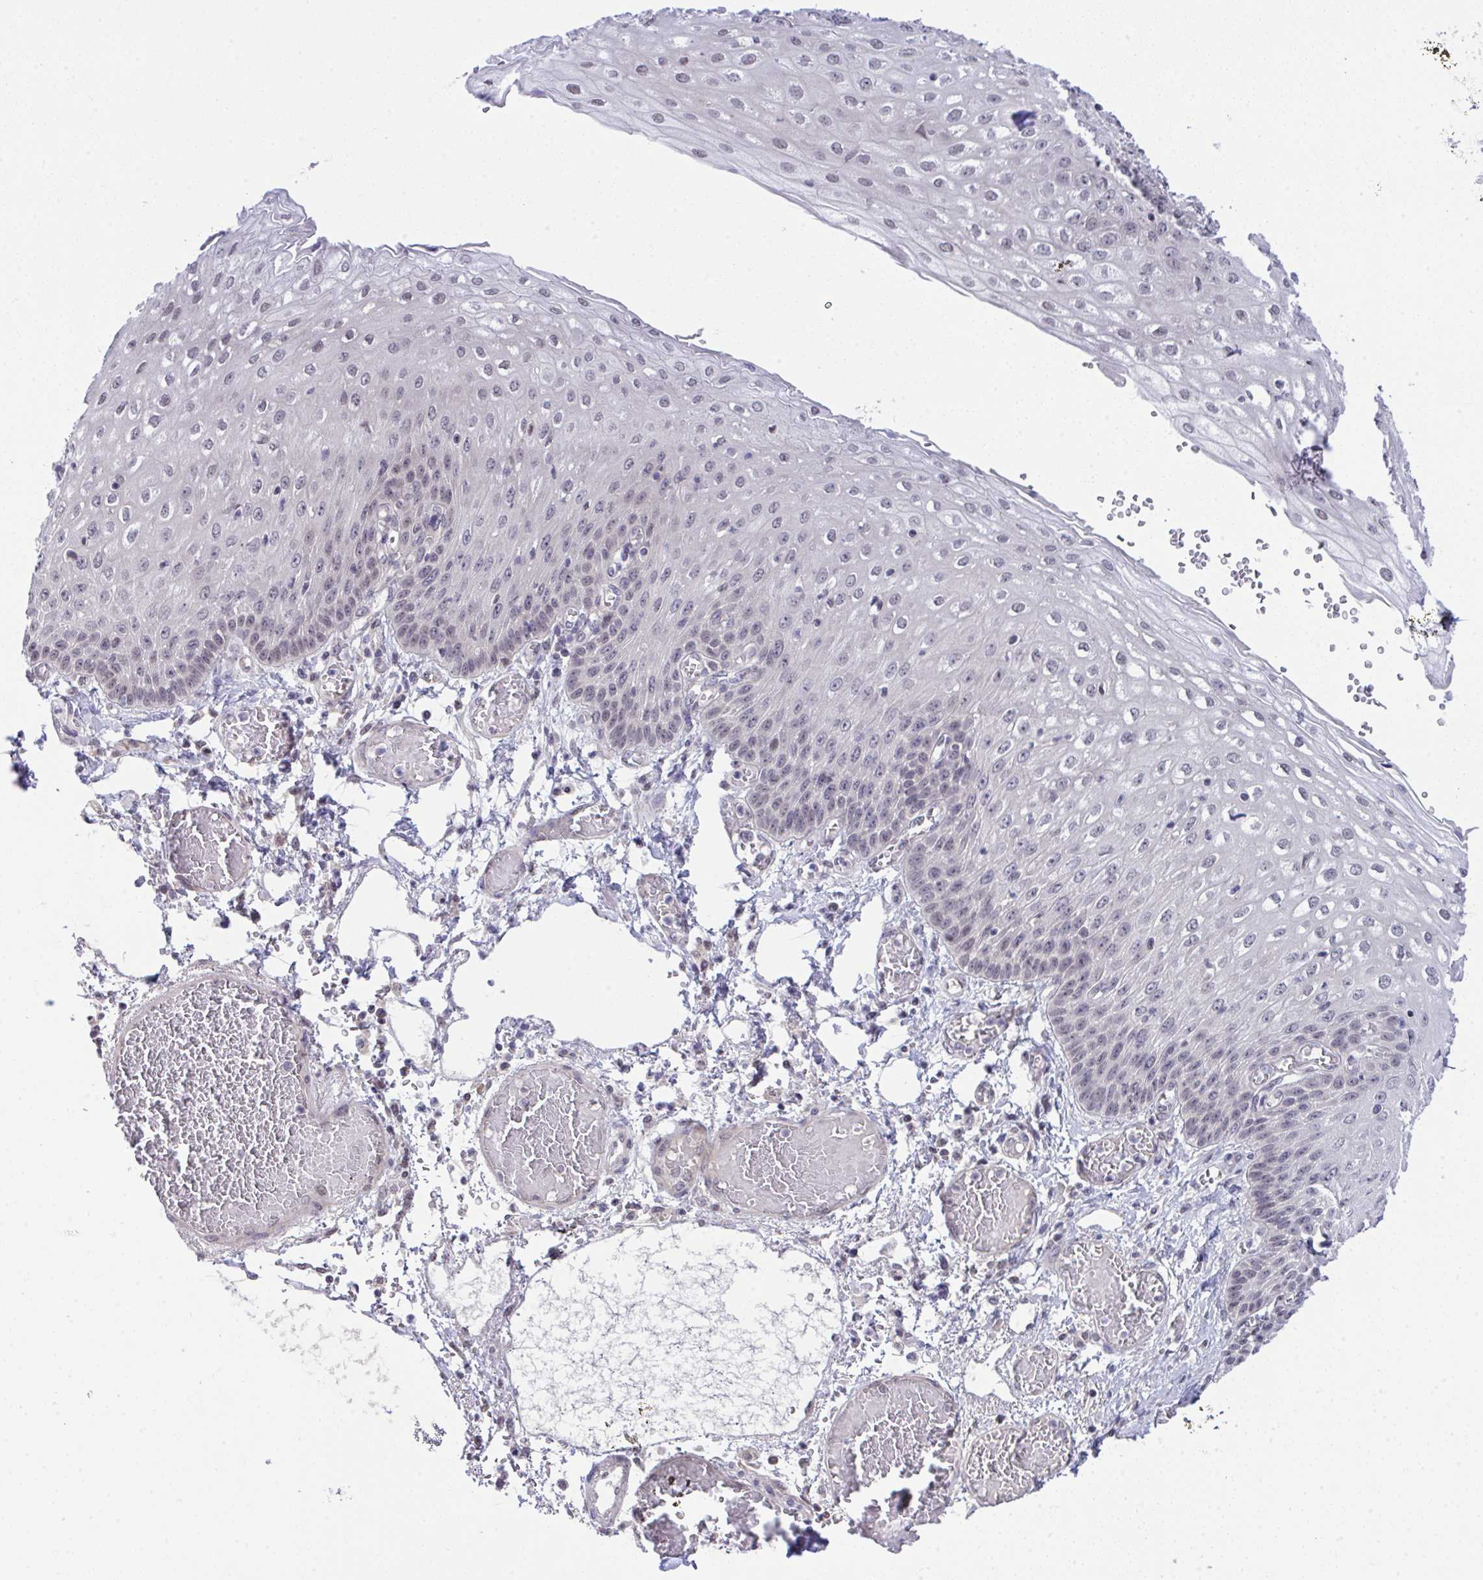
{"staining": {"intensity": "weak", "quantity": "25%-75%", "location": "cytoplasmic/membranous"}, "tissue": "esophagus", "cell_type": "Squamous epithelial cells", "image_type": "normal", "snomed": [{"axis": "morphology", "description": "Normal tissue, NOS"}, {"axis": "morphology", "description": "Adenocarcinoma, NOS"}, {"axis": "topography", "description": "Esophagus"}], "caption": "Human esophagus stained for a protein (brown) shows weak cytoplasmic/membranous positive staining in approximately 25%-75% of squamous epithelial cells.", "gene": "C9orf64", "patient": {"sex": "male", "age": 81}}